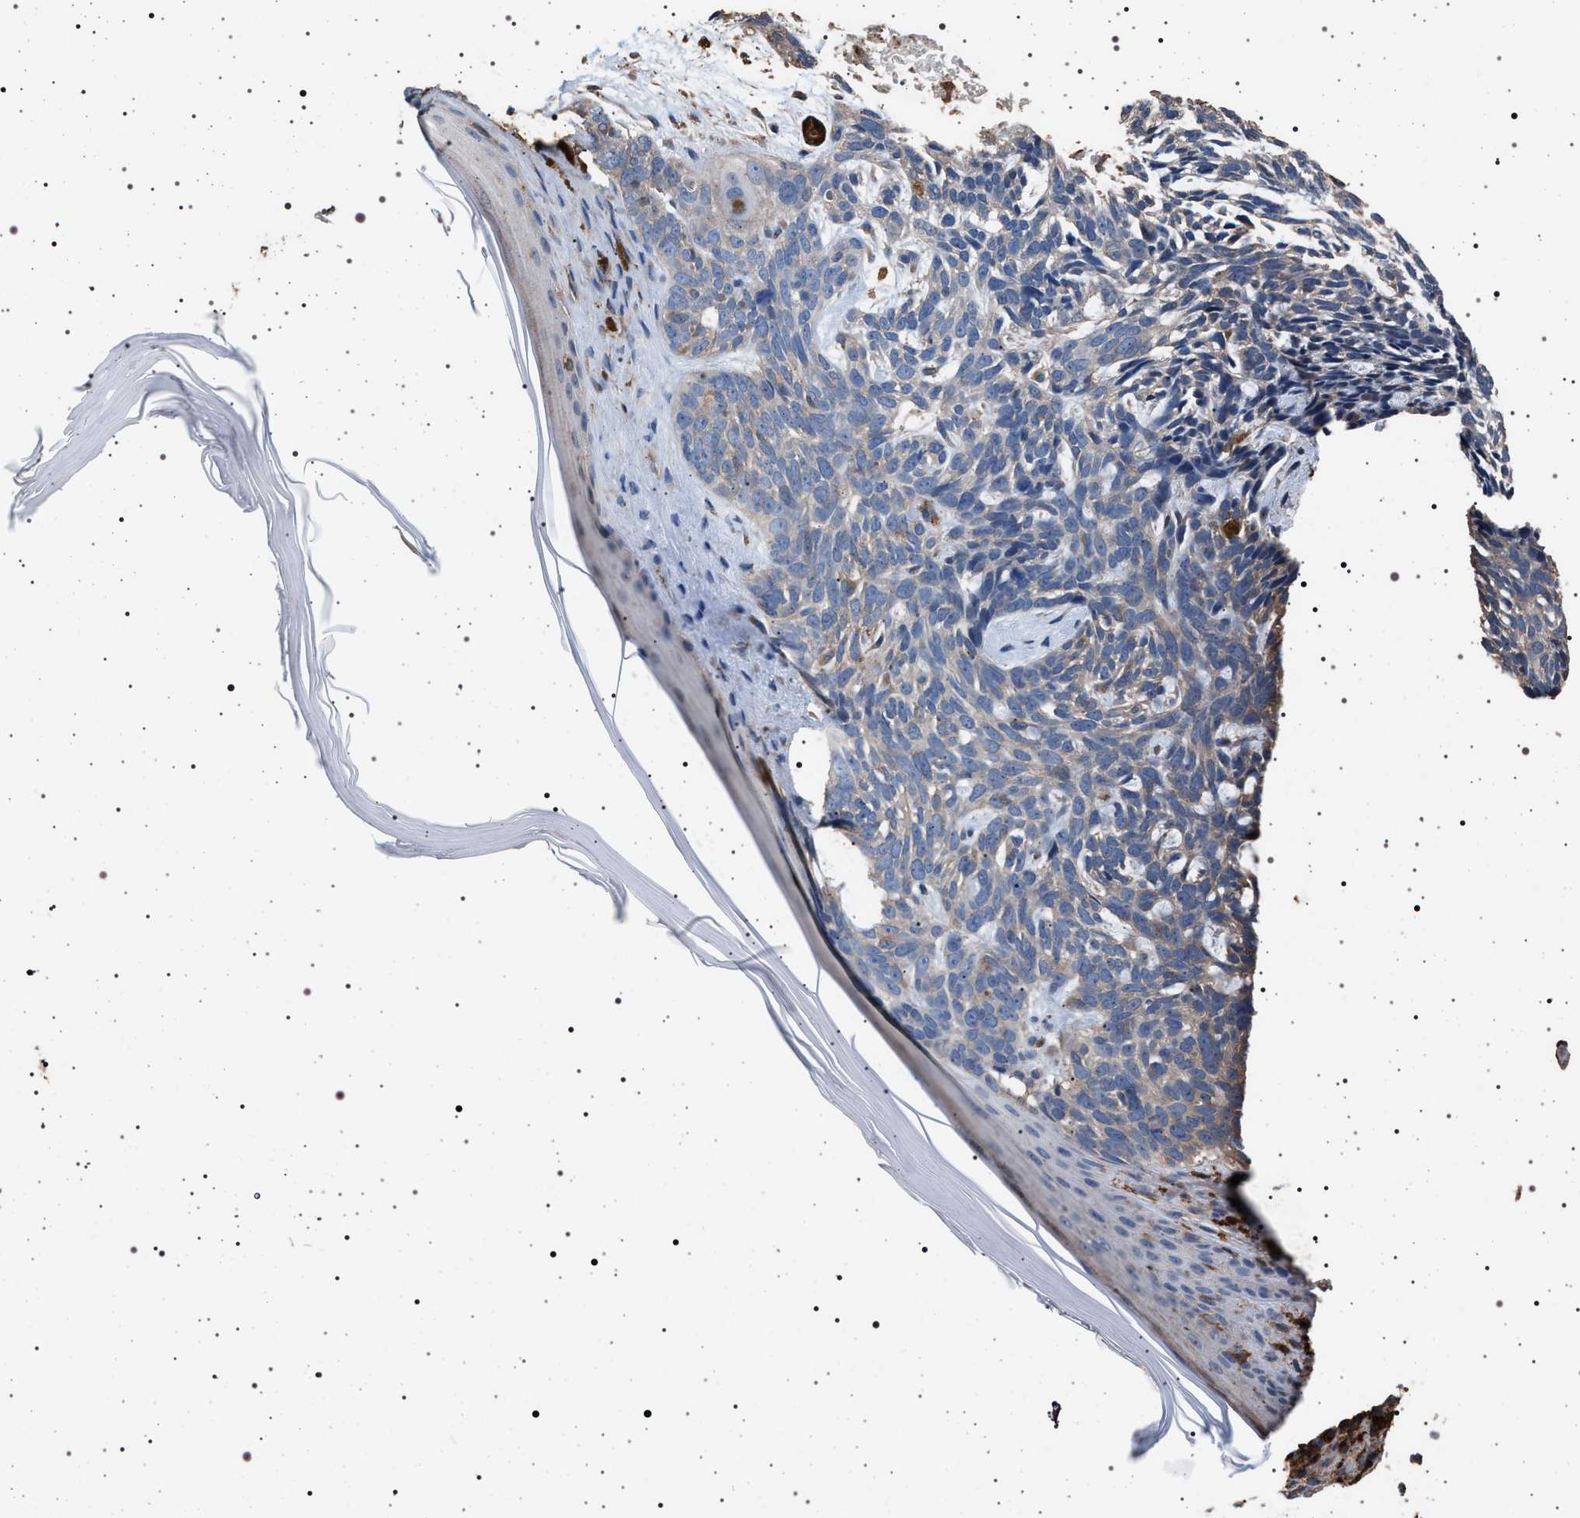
{"staining": {"intensity": "negative", "quantity": "none", "location": "none"}, "tissue": "skin cancer", "cell_type": "Tumor cells", "image_type": "cancer", "snomed": [{"axis": "morphology", "description": "Basal cell carcinoma"}, {"axis": "topography", "description": "Skin"}, {"axis": "topography", "description": "Skin of head"}], "caption": "Immunohistochemistry of skin cancer reveals no staining in tumor cells.", "gene": "SMAP2", "patient": {"sex": "female", "age": 85}}